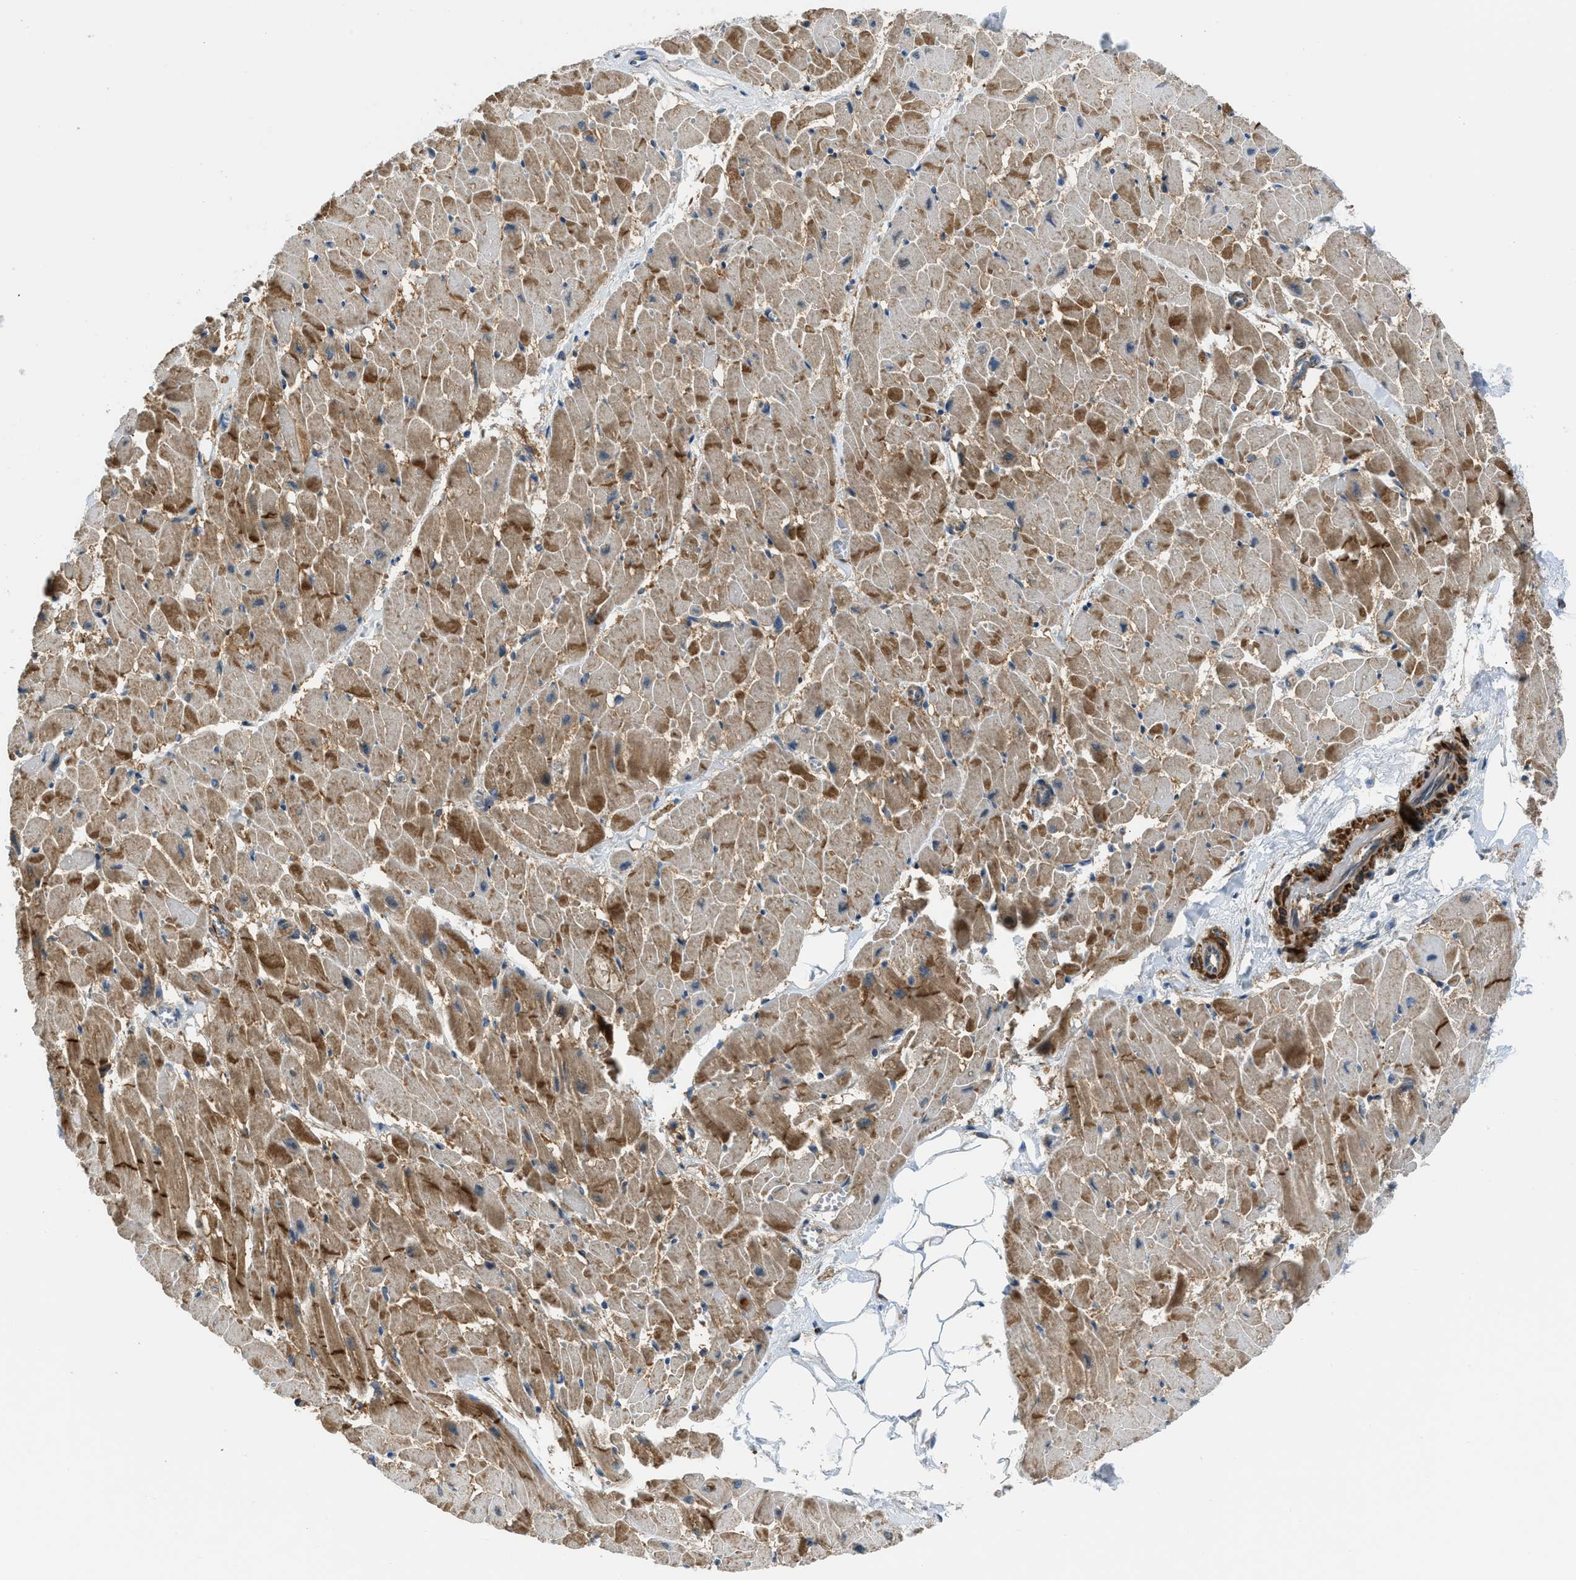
{"staining": {"intensity": "strong", "quantity": "25%-75%", "location": "cytoplasmic/membranous"}, "tissue": "heart muscle", "cell_type": "Cardiomyocytes", "image_type": "normal", "snomed": [{"axis": "morphology", "description": "Normal tissue, NOS"}, {"axis": "topography", "description": "Heart"}], "caption": "An image of heart muscle stained for a protein displays strong cytoplasmic/membranous brown staining in cardiomyocytes.", "gene": "SESN2", "patient": {"sex": "female", "age": 19}}